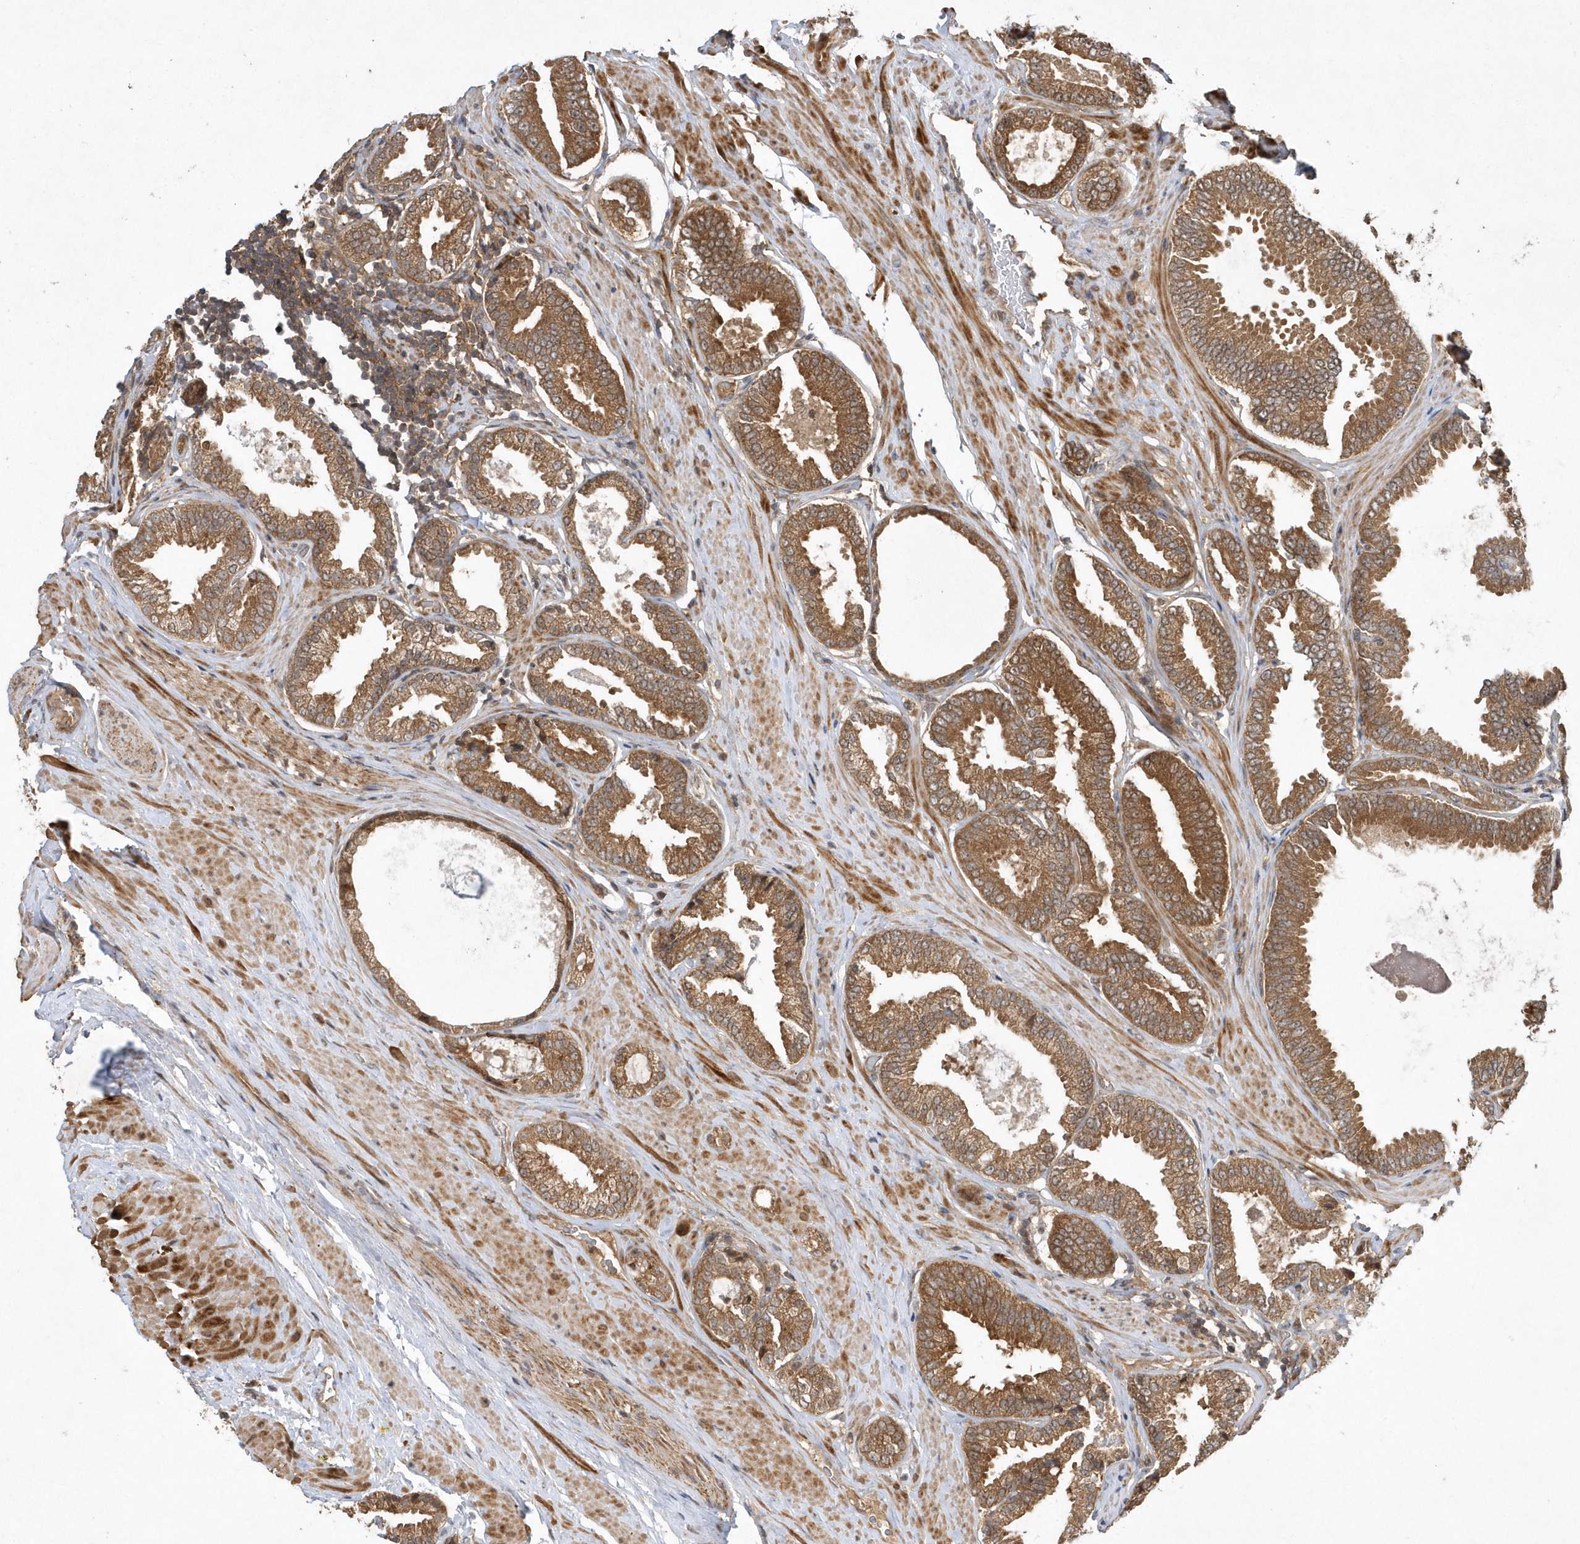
{"staining": {"intensity": "strong", "quantity": ">75%", "location": "cytoplasmic/membranous"}, "tissue": "prostate cancer", "cell_type": "Tumor cells", "image_type": "cancer", "snomed": [{"axis": "morphology", "description": "Normal tissue, NOS"}, {"axis": "morphology", "description": "Adenocarcinoma, Low grade"}, {"axis": "topography", "description": "Prostate"}, {"axis": "topography", "description": "Peripheral nerve tissue"}], "caption": "A photomicrograph of human adenocarcinoma (low-grade) (prostate) stained for a protein displays strong cytoplasmic/membranous brown staining in tumor cells.", "gene": "GFM2", "patient": {"sex": "male", "age": 71}}